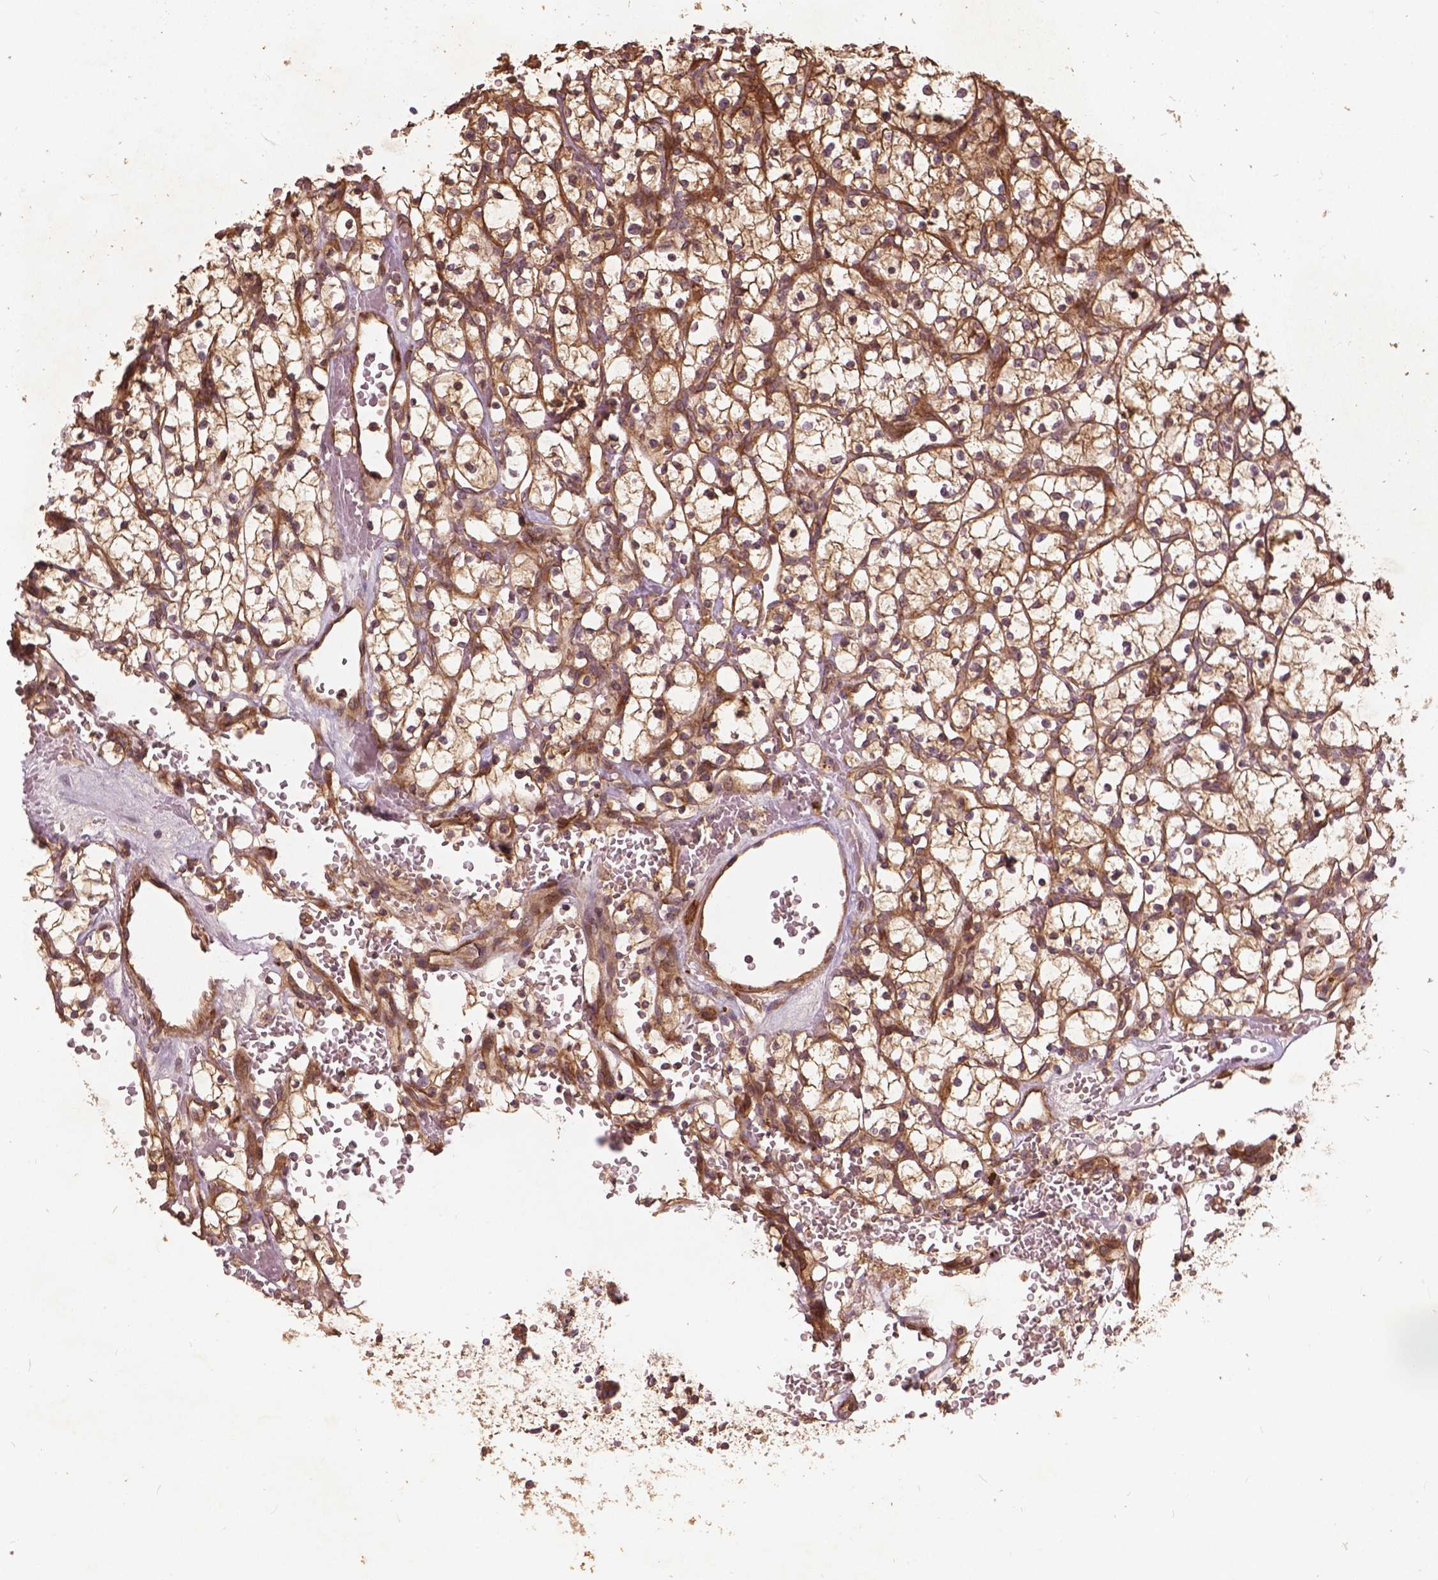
{"staining": {"intensity": "moderate", "quantity": ">75%", "location": "cytoplasmic/membranous"}, "tissue": "renal cancer", "cell_type": "Tumor cells", "image_type": "cancer", "snomed": [{"axis": "morphology", "description": "Adenocarcinoma, NOS"}, {"axis": "topography", "description": "Kidney"}], "caption": "Protein analysis of renal cancer tissue reveals moderate cytoplasmic/membranous positivity in about >75% of tumor cells.", "gene": "UBXN2A", "patient": {"sex": "female", "age": 64}}